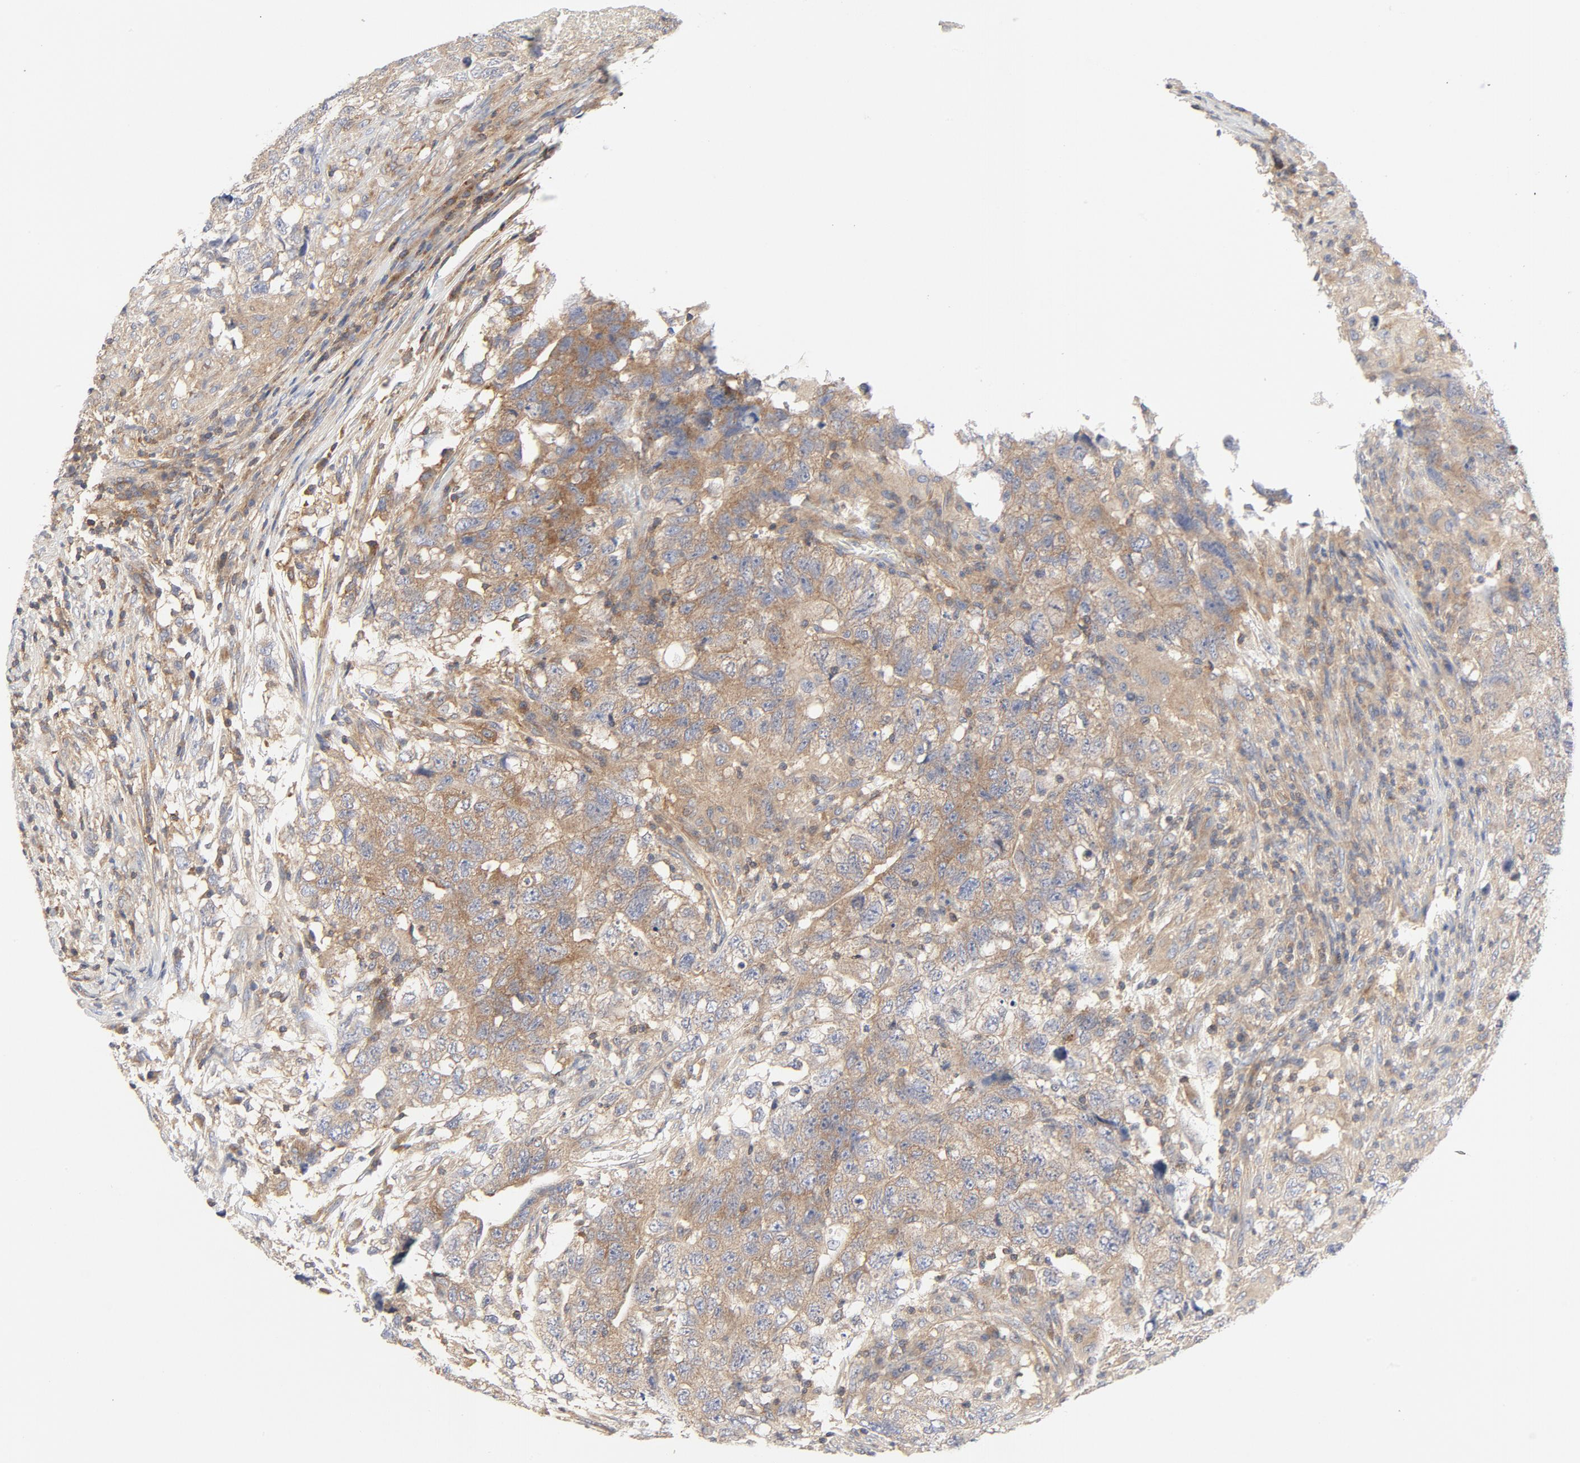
{"staining": {"intensity": "moderate", "quantity": ">75%", "location": "cytoplasmic/membranous"}, "tissue": "testis cancer", "cell_type": "Tumor cells", "image_type": "cancer", "snomed": [{"axis": "morphology", "description": "Carcinoma, Embryonal, NOS"}, {"axis": "topography", "description": "Testis"}], "caption": "Protein staining demonstrates moderate cytoplasmic/membranous staining in about >75% of tumor cells in testis cancer.", "gene": "RABEP1", "patient": {"sex": "male", "age": 21}}